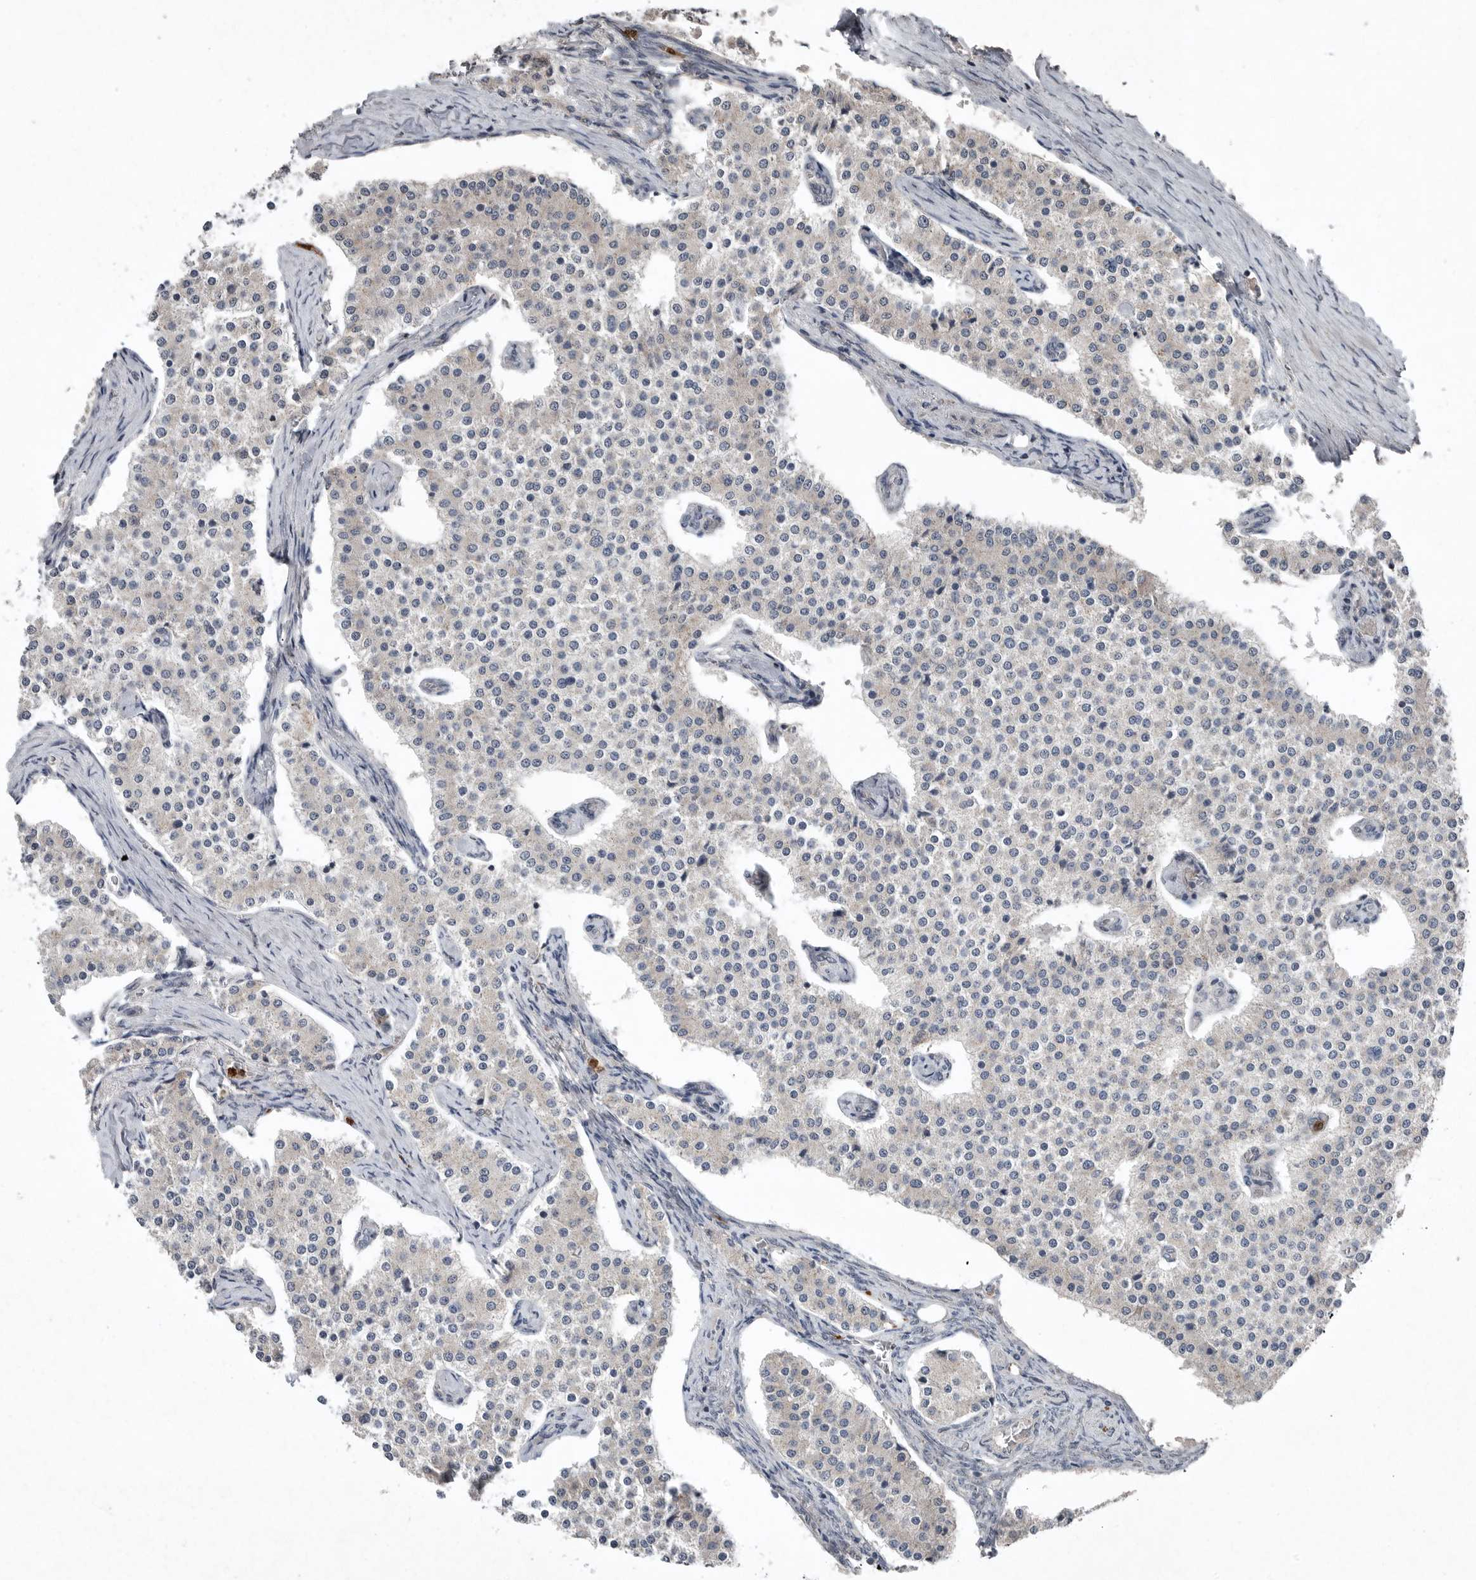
{"staining": {"intensity": "negative", "quantity": "none", "location": "none"}, "tissue": "carcinoid", "cell_type": "Tumor cells", "image_type": "cancer", "snomed": [{"axis": "morphology", "description": "Carcinoid, malignant, NOS"}, {"axis": "topography", "description": "Colon"}], "caption": "Tumor cells are negative for brown protein staining in carcinoid. Nuclei are stained in blue.", "gene": "SCP2", "patient": {"sex": "female", "age": 52}}